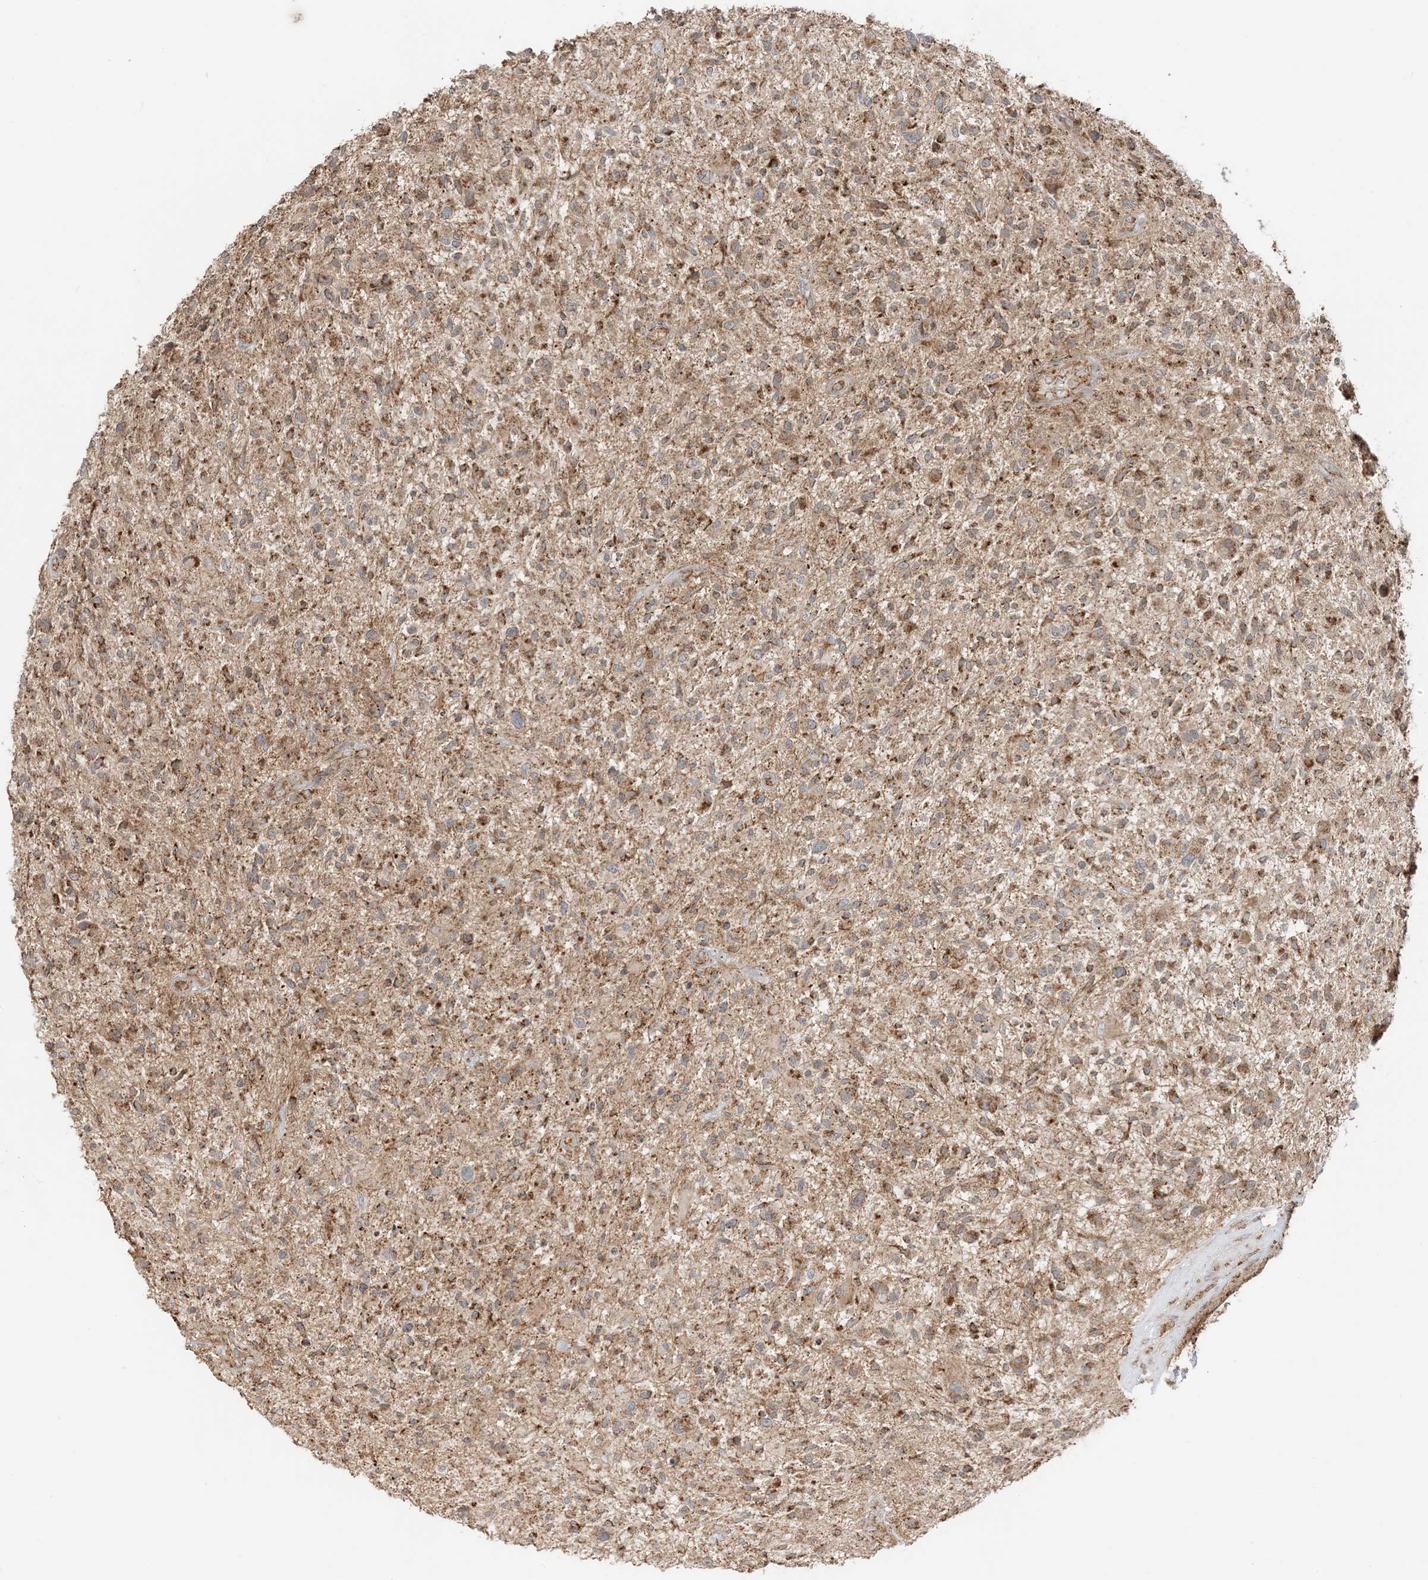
{"staining": {"intensity": "moderate", "quantity": ">75%", "location": "cytoplasmic/membranous"}, "tissue": "glioma", "cell_type": "Tumor cells", "image_type": "cancer", "snomed": [{"axis": "morphology", "description": "Glioma, malignant, High grade"}, {"axis": "topography", "description": "Brain"}], "caption": "Protein expression analysis of human glioma reveals moderate cytoplasmic/membranous expression in about >75% of tumor cells.", "gene": "N4BP3", "patient": {"sex": "male", "age": 47}}